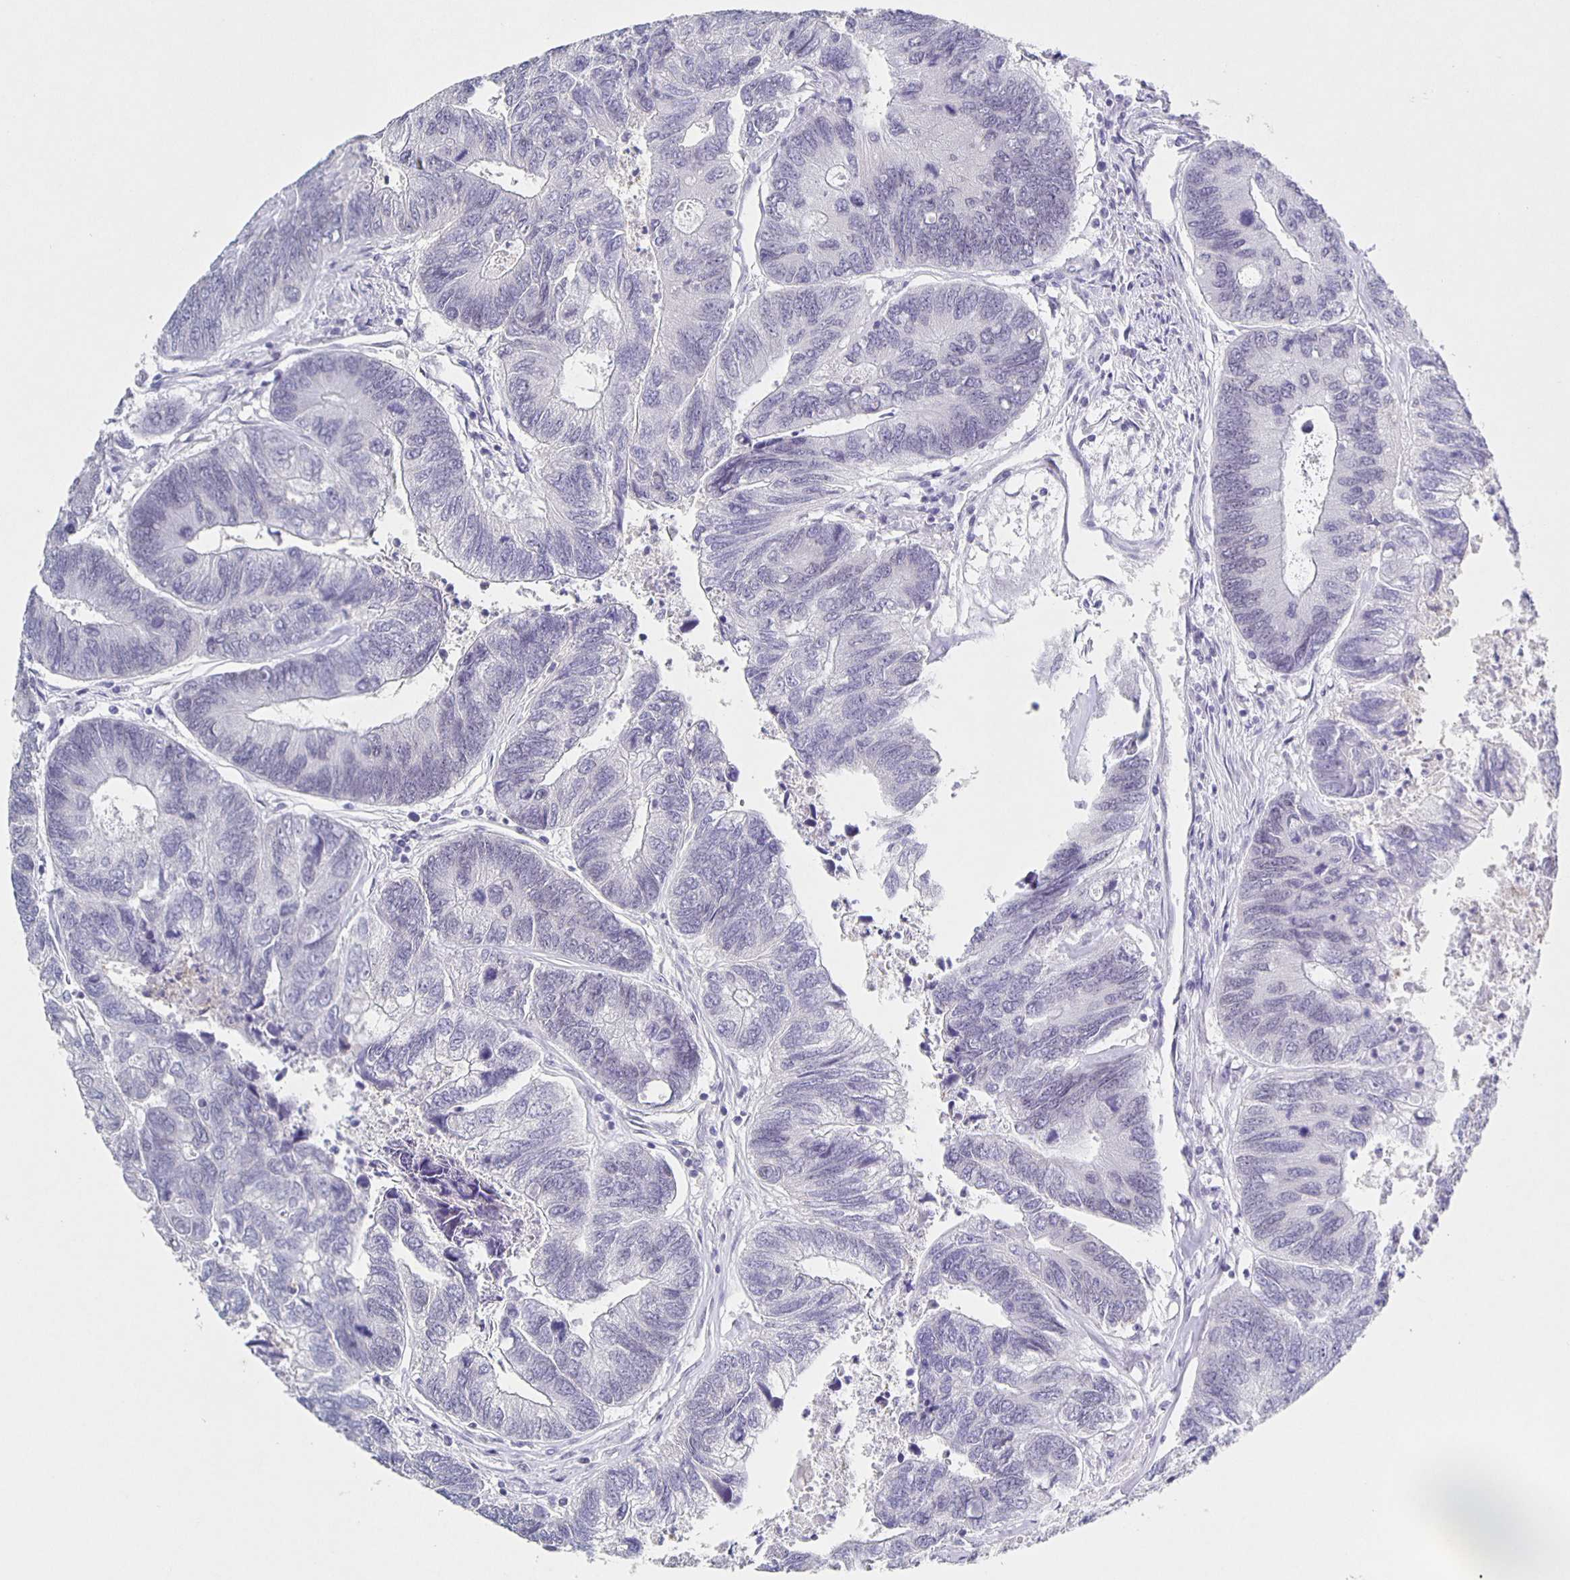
{"staining": {"intensity": "negative", "quantity": "none", "location": "none"}, "tissue": "colorectal cancer", "cell_type": "Tumor cells", "image_type": "cancer", "snomed": [{"axis": "morphology", "description": "Adenocarcinoma, NOS"}, {"axis": "topography", "description": "Colon"}], "caption": "This is an immunohistochemistry (IHC) histopathology image of human colorectal cancer. There is no positivity in tumor cells.", "gene": "CARNS1", "patient": {"sex": "female", "age": 67}}